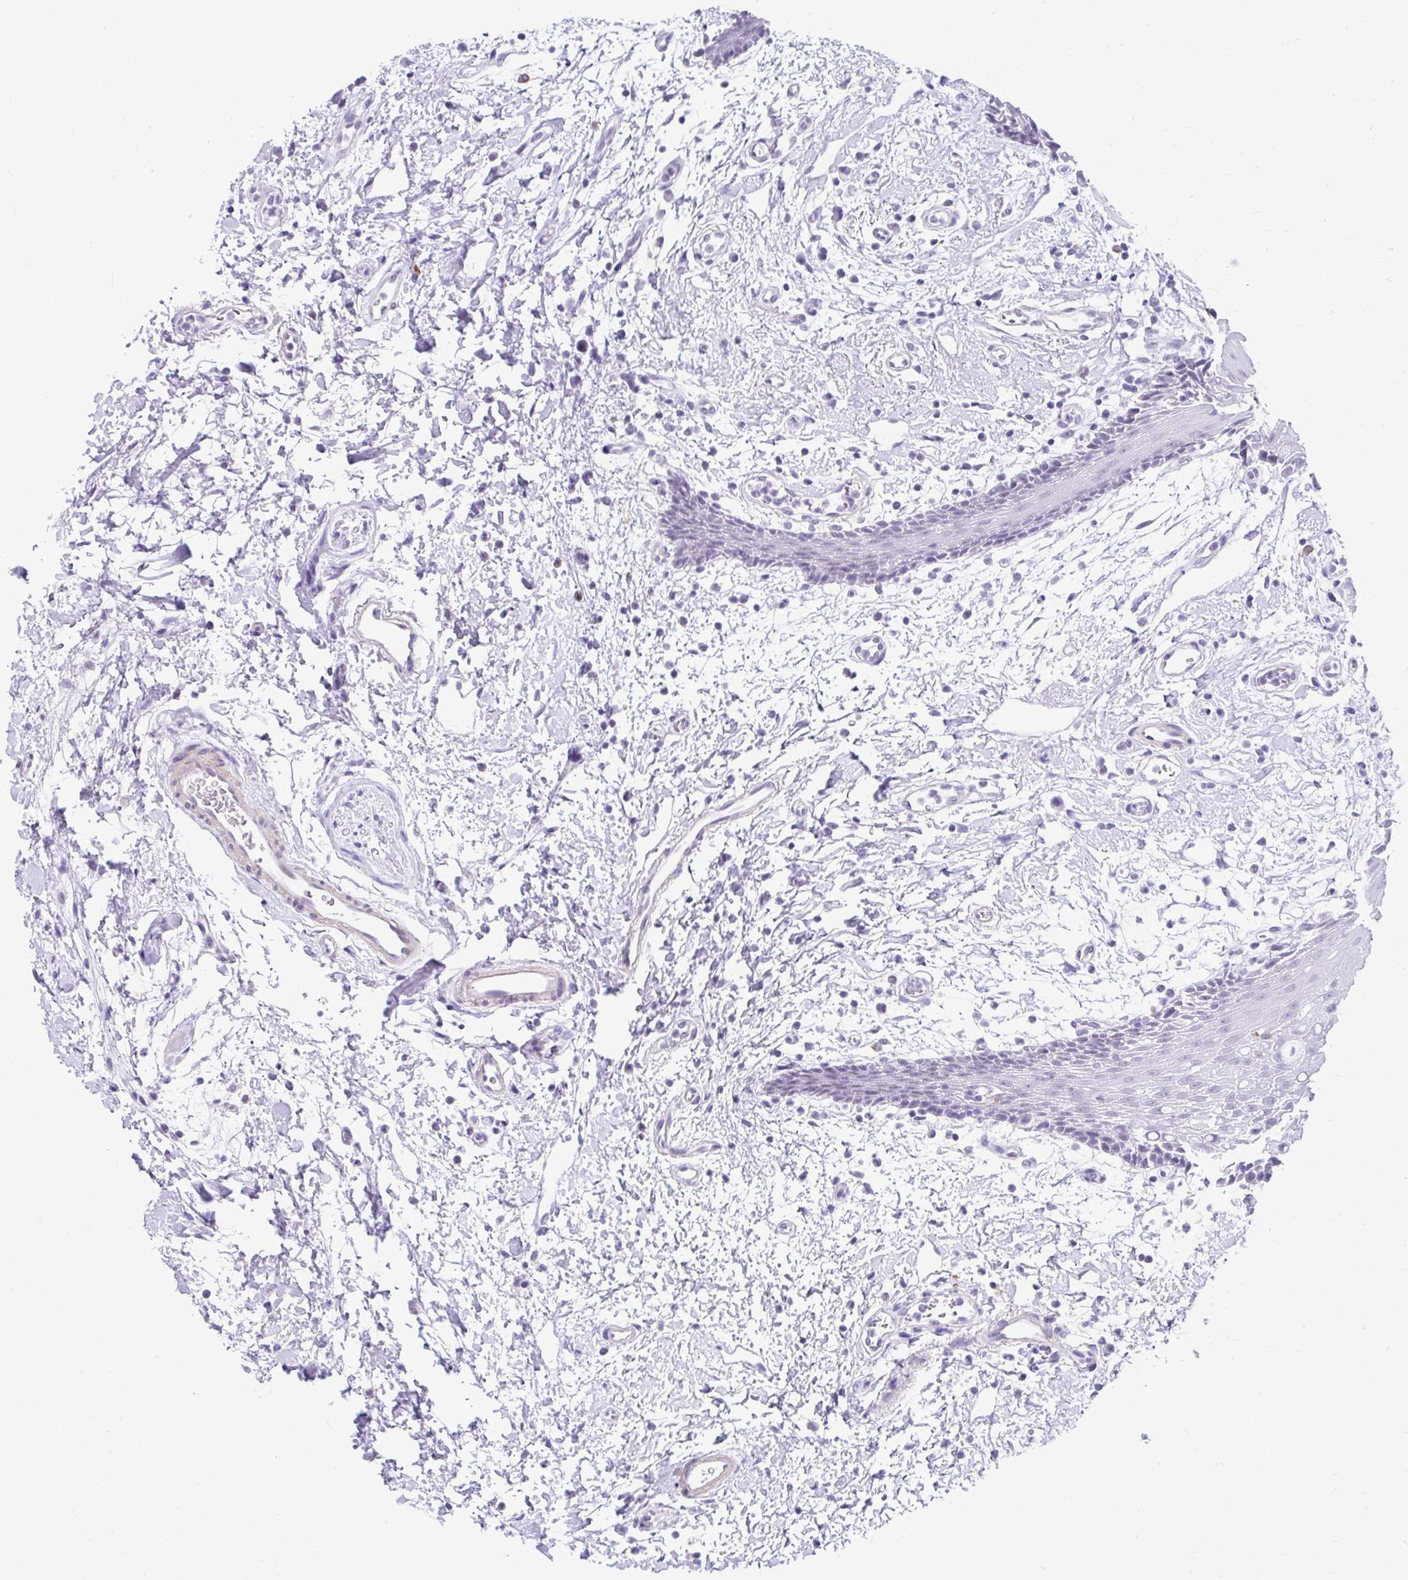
{"staining": {"intensity": "negative", "quantity": "none", "location": "none"}, "tissue": "oral mucosa", "cell_type": "Squamous epithelial cells", "image_type": "normal", "snomed": [{"axis": "morphology", "description": "Normal tissue, NOS"}, {"axis": "topography", "description": "Oral tissue"}], "caption": "Immunohistochemical staining of benign human oral mucosa demonstrates no significant expression in squamous epithelial cells. (DAB immunohistochemistry (IHC), high magnification).", "gene": "DCAF17", "patient": {"sex": "female", "age": 59}}